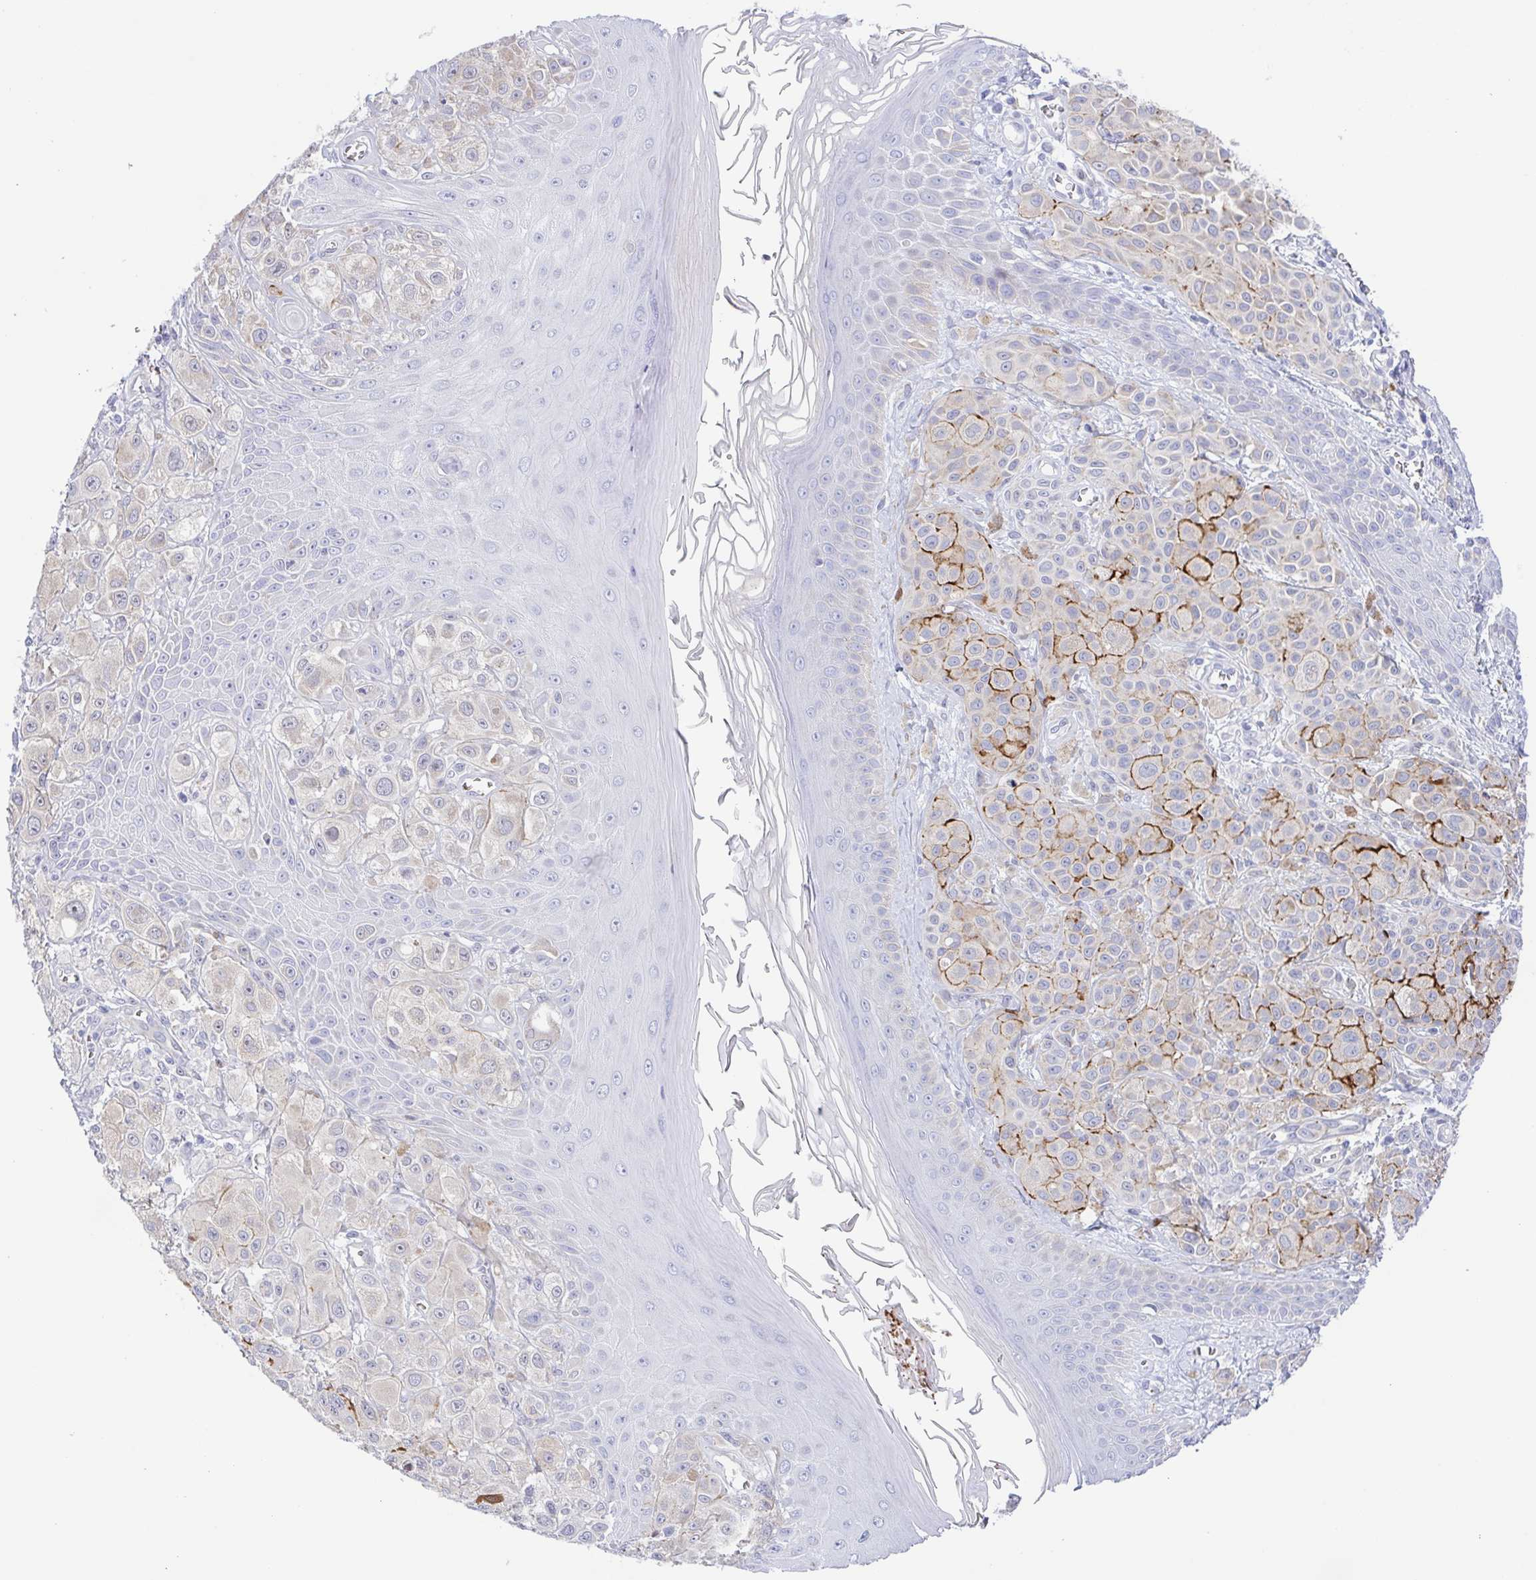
{"staining": {"intensity": "negative", "quantity": "none", "location": "none"}, "tissue": "melanoma", "cell_type": "Tumor cells", "image_type": "cancer", "snomed": [{"axis": "morphology", "description": "Malignant melanoma, NOS"}, {"axis": "topography", "description": "Skin"}], "caption": "High magnification brightfield microscopy of melanoma stained with DAB (brown) and counterstained with hematoxylin (blue): tumor cells show no significant staining. (Brightfield microscopy of DAB (3,3'-diaminobenzidine) immunohistochemistry at high magnification).", "gene": "MUCL3", "patient": {"sex": "male", "age": 67}}